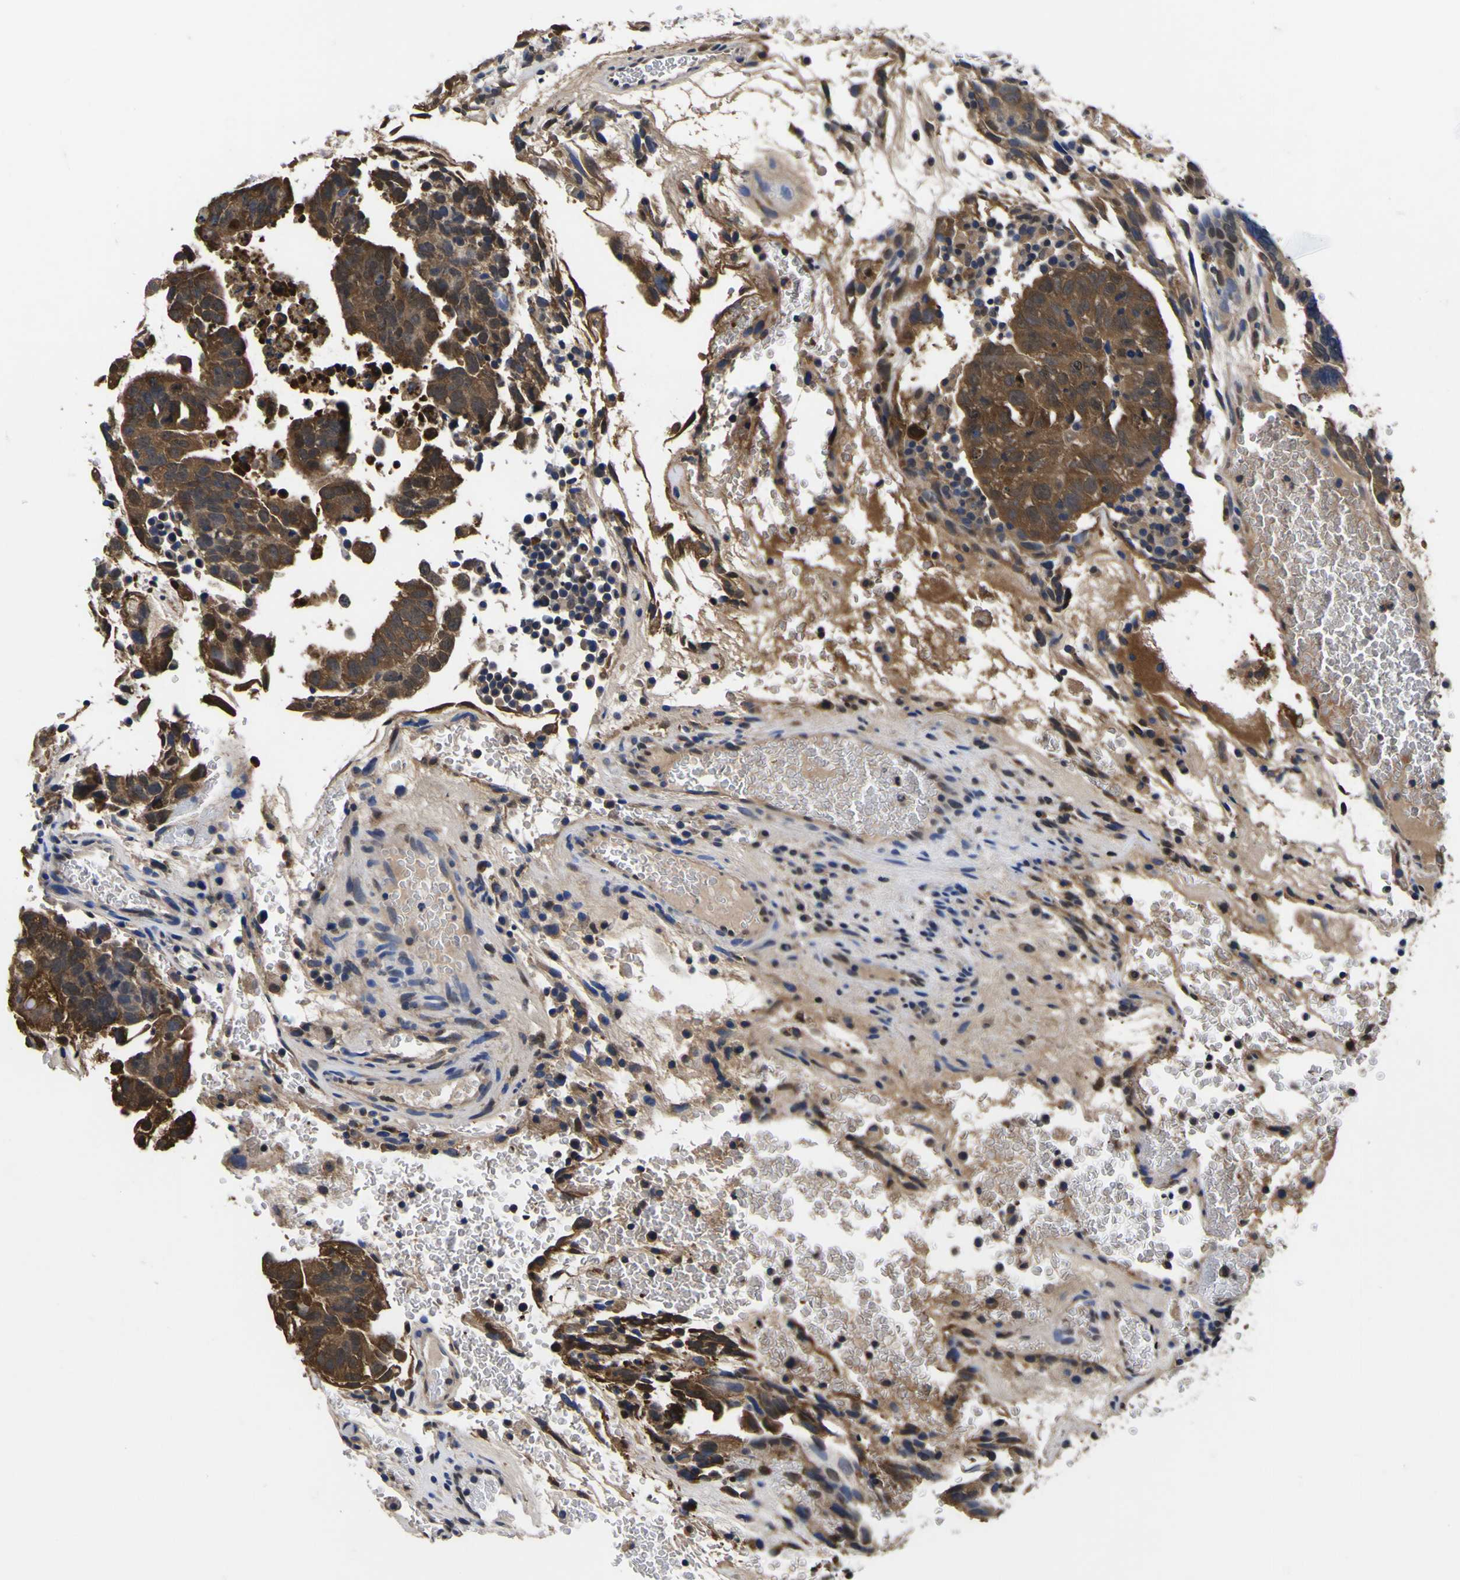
{"staining": {"intensity": "strong", "quantity": ">75%", "location": "cytoplasmic/membranous"}, "tissue": "testis cancer", "cell_type": "Tumor cells", "image_type": "cancer", "snomed": [{"axis": "morphology", "description": "Seminoma, NOS"}, {"axis": "morphology", "description": "Carcinoma, Embryonal, NOS"}, {"axis": "topography", "description": "Testis"}], "caption": "Brown immunohistochemical staining in human testis cancer (embryonal carcinoma) exhibits strong cytoplasmic/membranous staining in about >75% of tumor cells. (brown staining indicates protein expression, while blue staining denotes nuclei).", "gene": "FAM110B", "patient": {"sex": "male", "age": 52}}